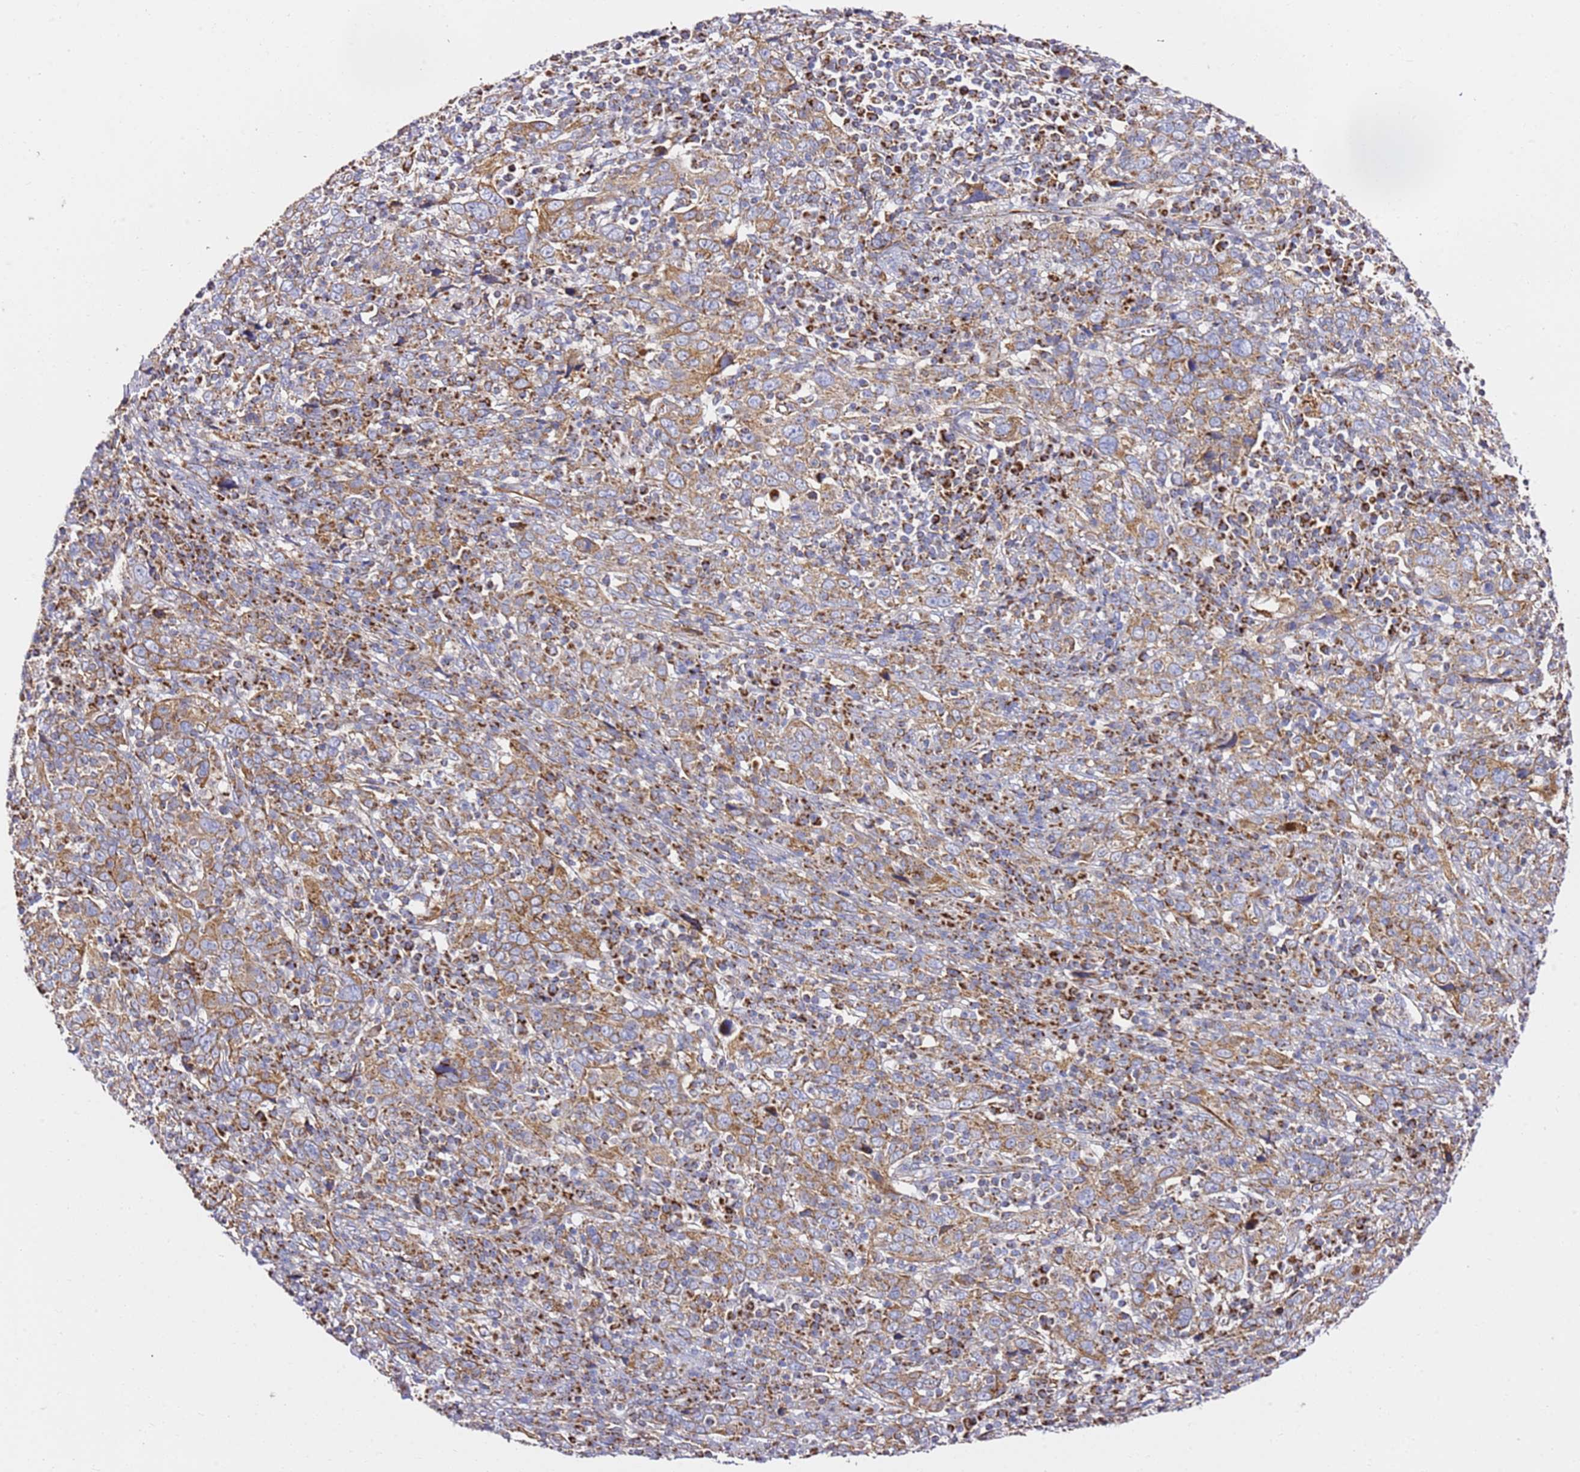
{"staining": {"intensity": "moderate", "quantity": ">75%", "location": "cytoplasmic/membranous"}, "tissue": "cervical cancer", "cell_type": "Tumor cells", "image_type": "cancer", "snomed": [{"axis": "morphology", "description": "Squamous cell carcinoma, NOS"}, {"axis": "topography", "description": "Cervix"}], "caption": "Immunohistochemical staining of cervical cancer demonstrates moderate cytoplasmic/membranous protein staining in approximately >75% of tumor cells.", "gene": "NDUFA3", "patient": {"sex": "female", "age": 46}}